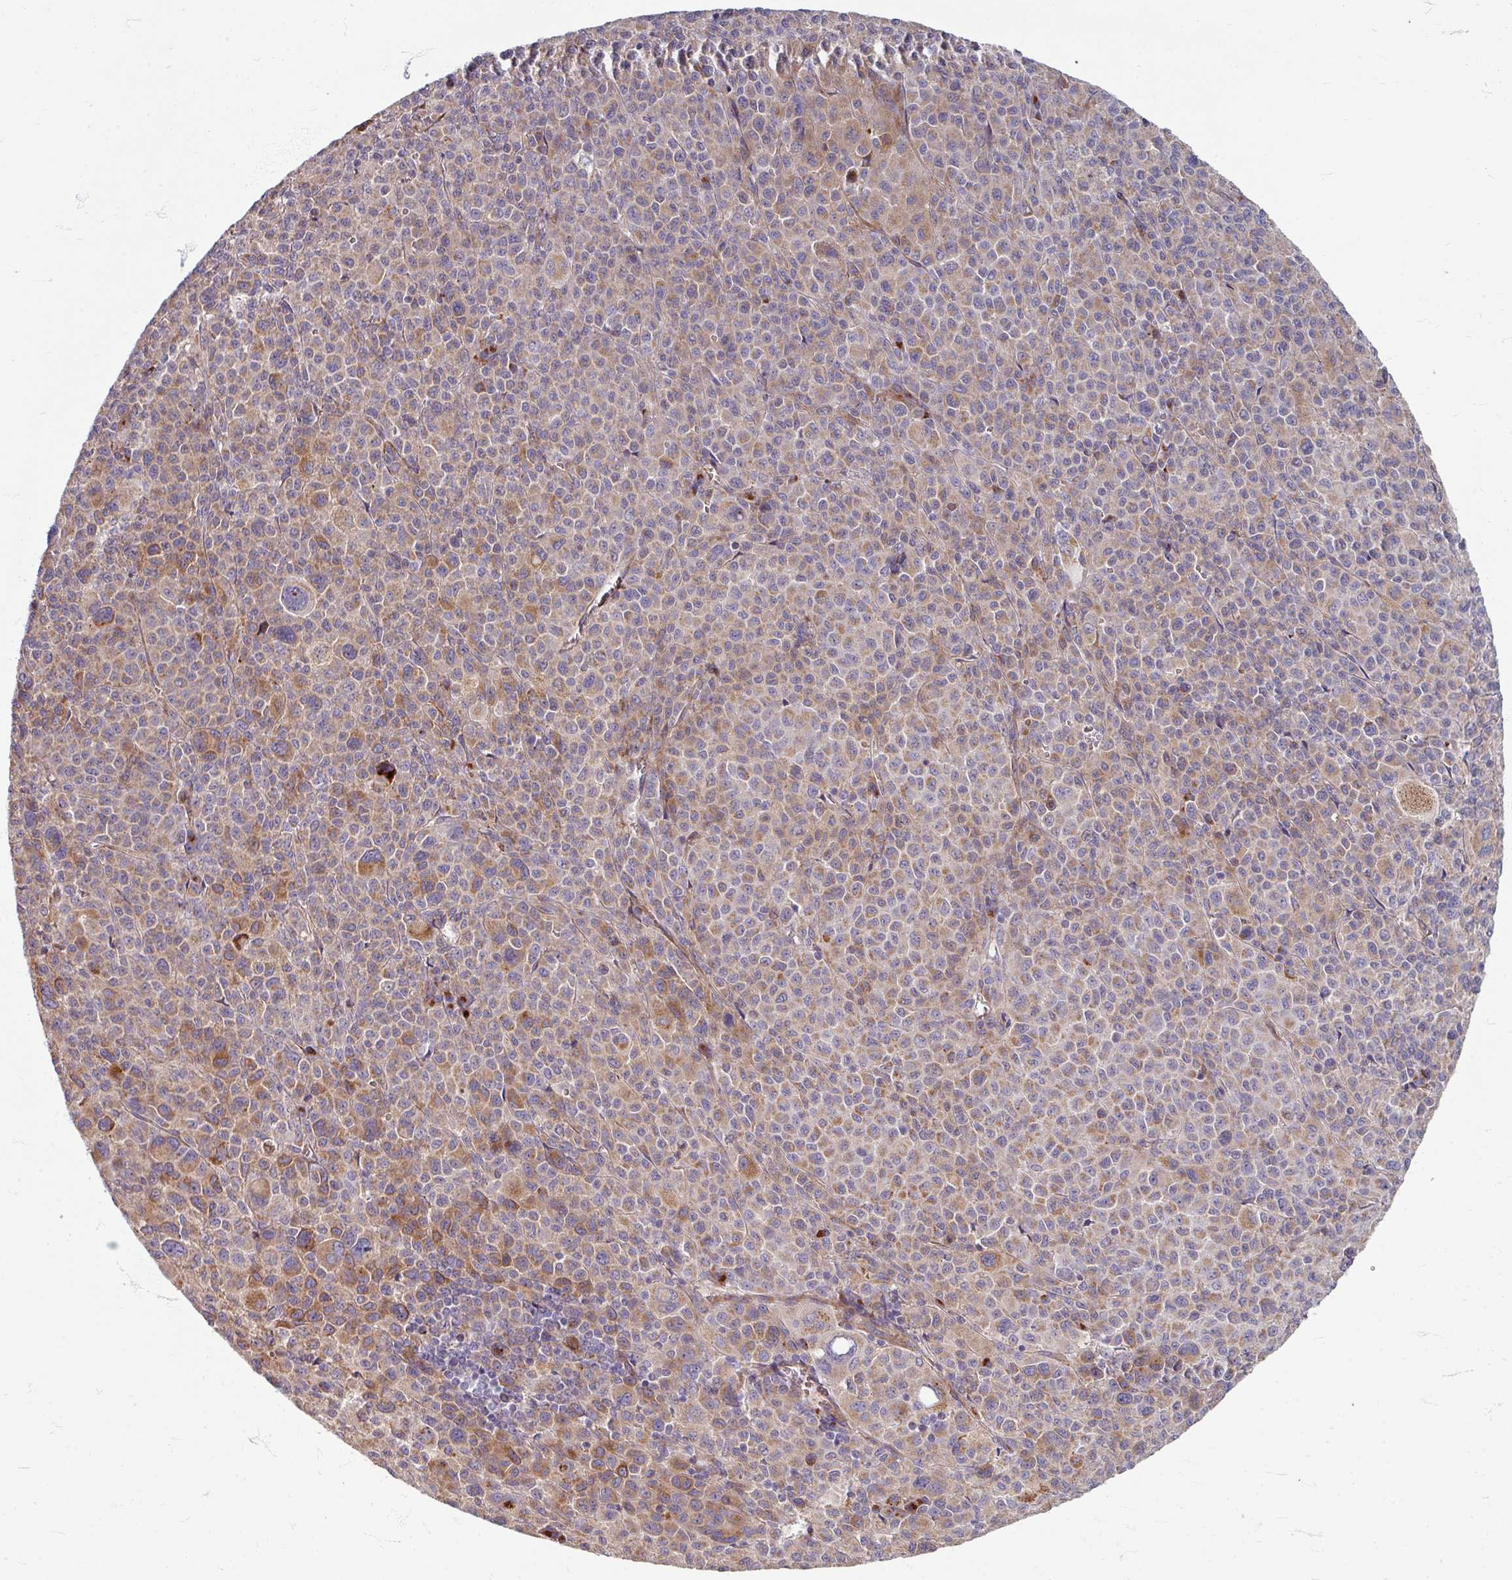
{"staining": {"intensity": "weak", "quantity": "25%-75%", "location": "cytoplasmic/membranous"}, "tissue": "melanoma", "cell_type": "Tumor cells", "image_type": "cancer", "snomed": [{"axis": "morphology", "description": "Malignant melanoma, Metastatic site"}, {"axis": "topography", "description": "Skin"}], "caption": "A histopathology image showing weak cytoplasmic/membranous expression in about 25%-75% of tumor cells in malignant melanoma (metastatic site), as visualized by brown immunohistochemical staining.", "gene": "GABARAPL1", "patient": {"sex": "female", "age": 74}}